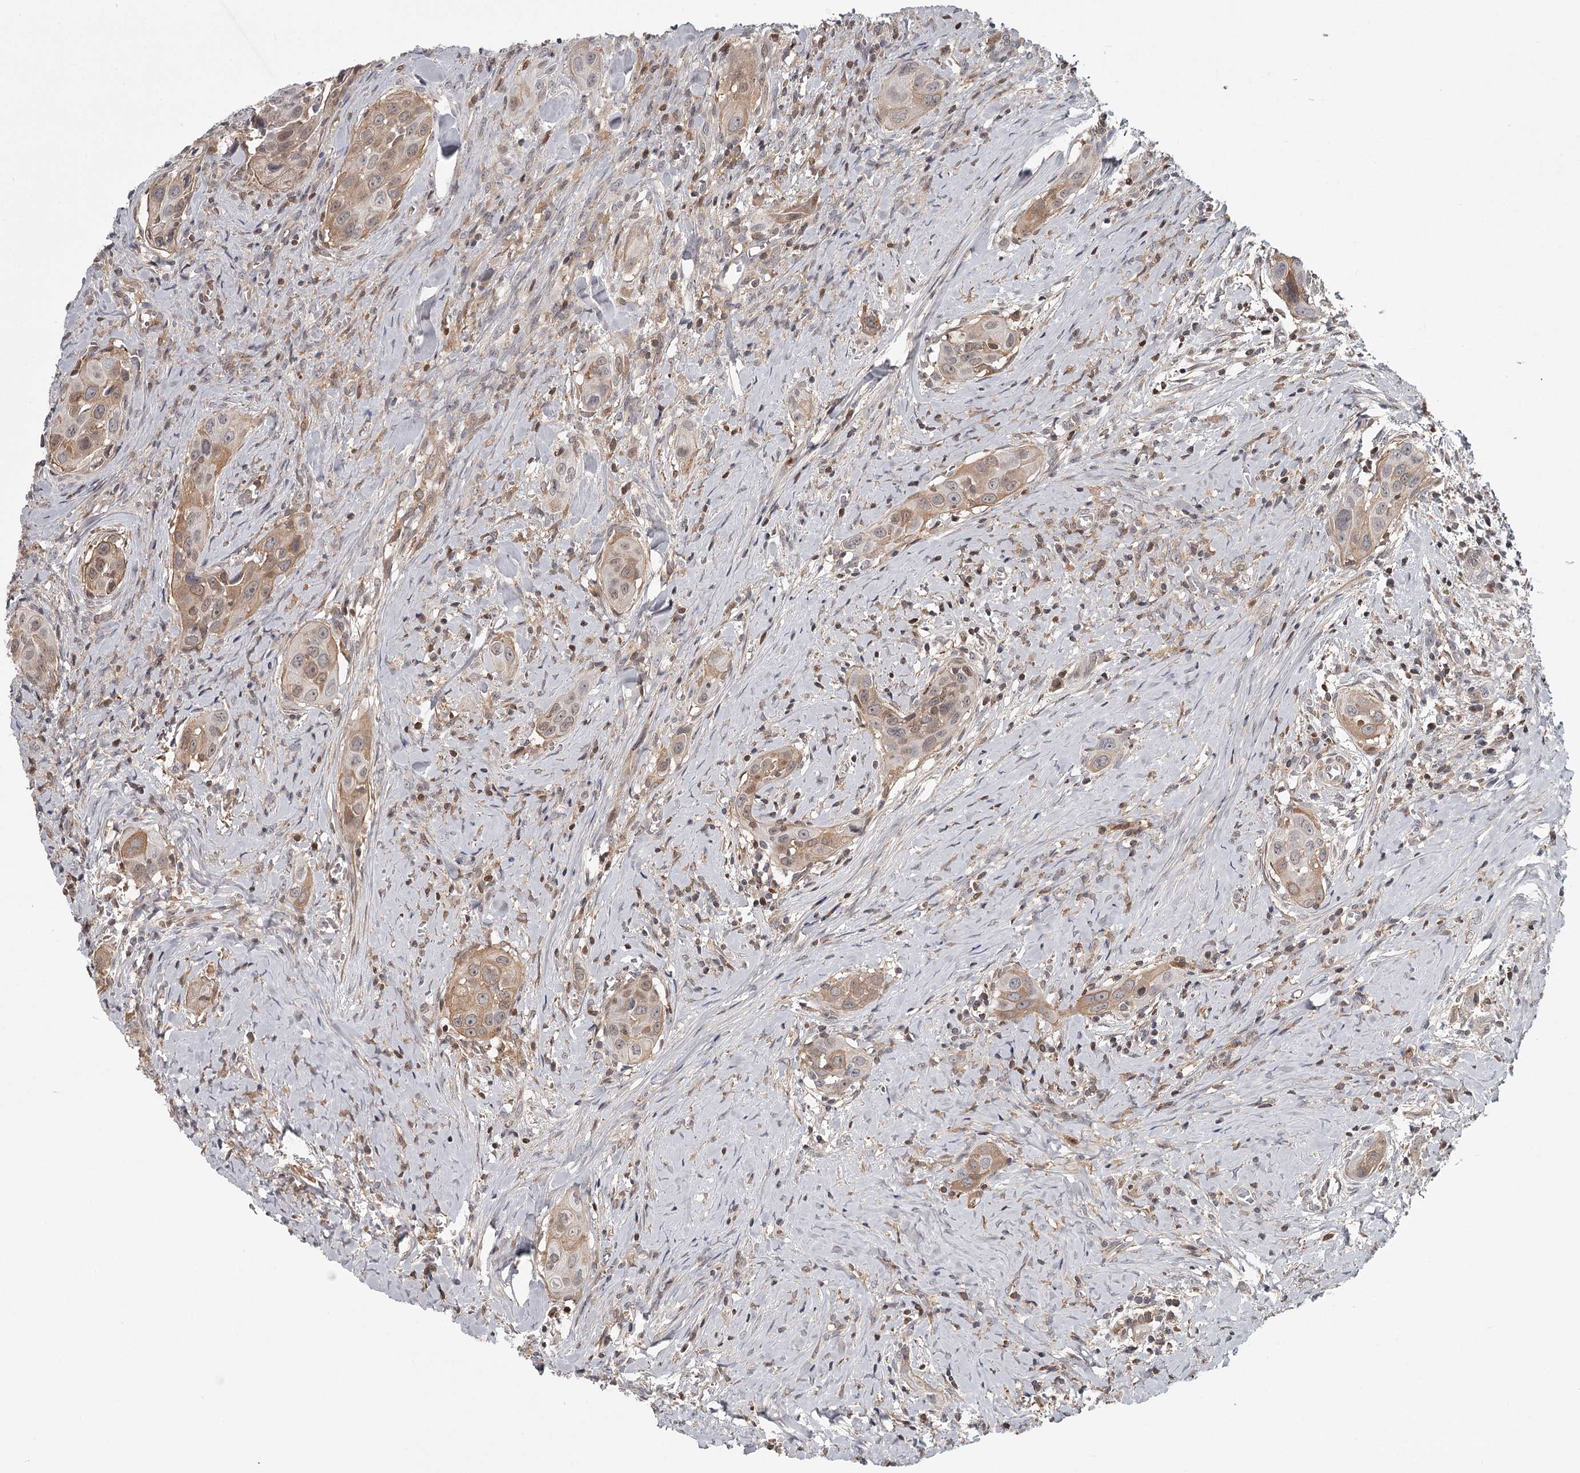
{"staining": {"intensity": "moderate", "quantity": "25%-75%", "location": "cytoplasmic/membranous"}, "tissue": "head and neck cancer", "cell_type": "Tumor cells", "image_type": "cancer", "snomed": [{"axis": "morphology", "description": "Squamous cell carcinoma, NOS"}, {"axis": "topography", "description": "Oral tissue"}, {"axis": "topography", "description": "Head-Neck"}], "caption": "A high-resolution photomicrograph shows immunohistochemistry (IHC) staining of head and neck squamous cell carcinoma, which displays moderate cytoplasmic/membranous positivity in approximately 25%-75% of tumor cells.", "gene": "DHRS9", "patient": {"sex": "female", "age": 50}}